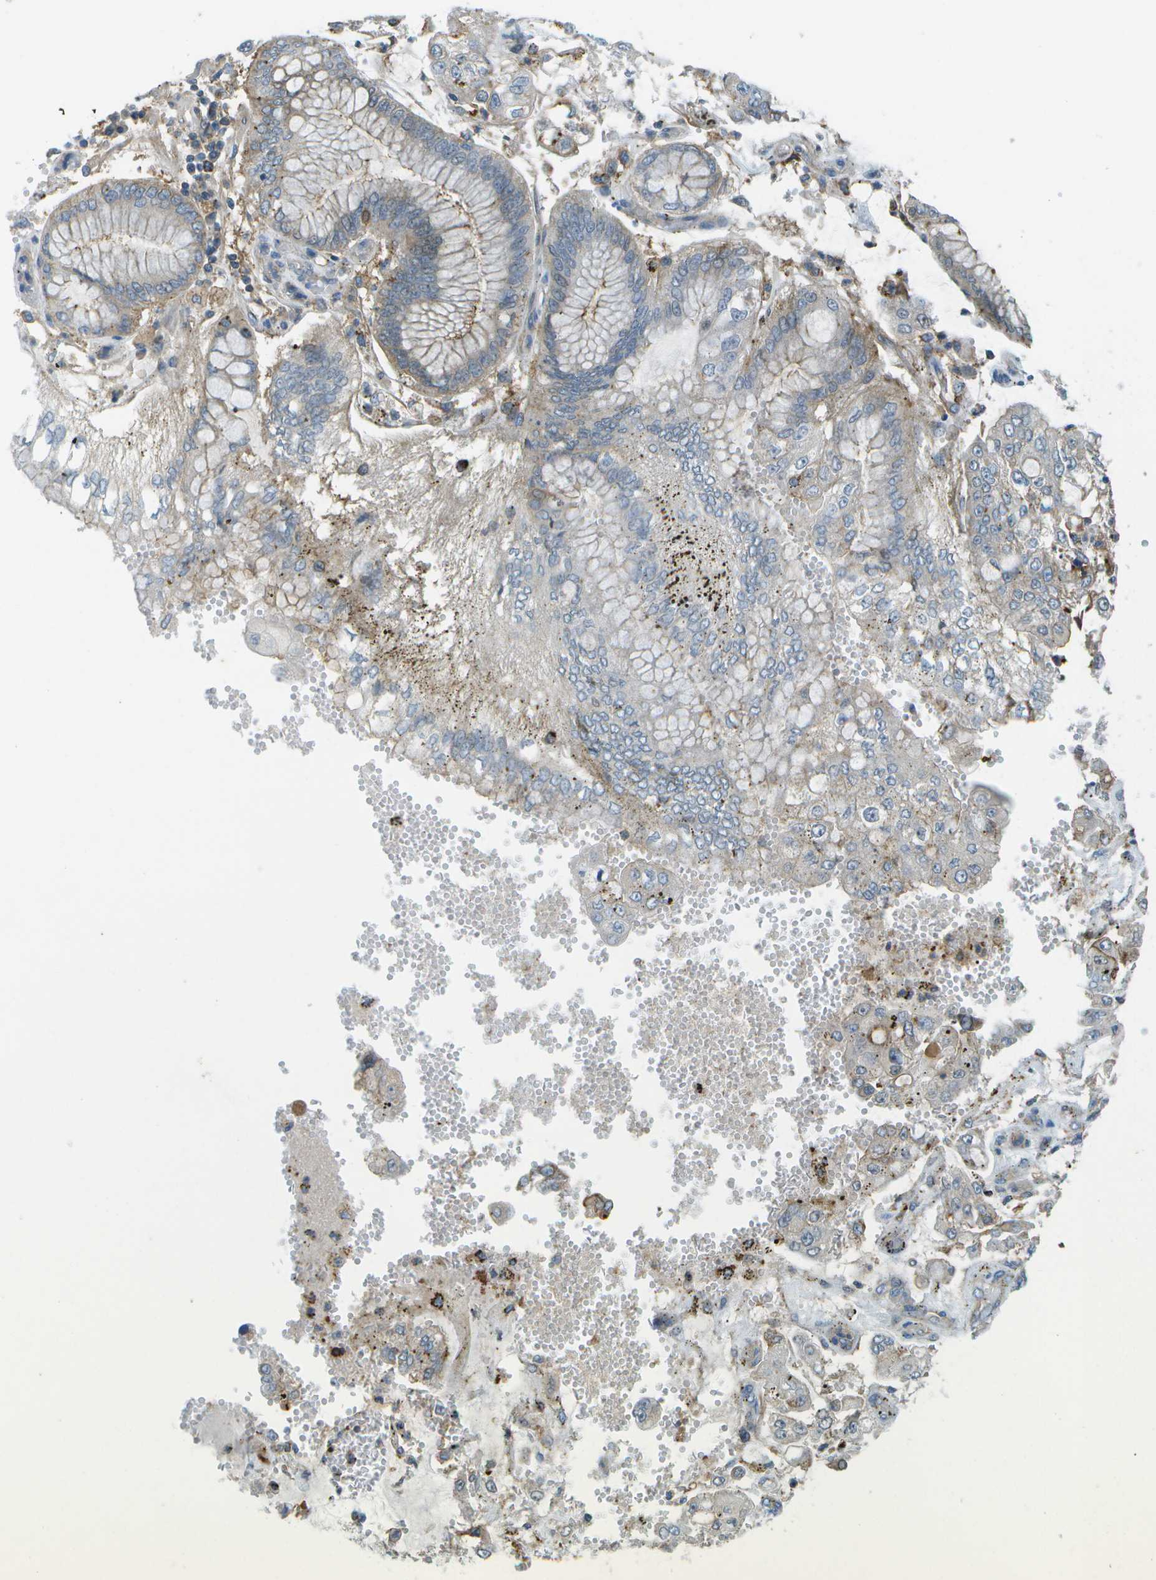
{"staining": {"intensity": "weak", "quantity": "25%-75%", "location": "cytoplasmic/membranous"}, "tissue": "stomach cancer", "cell_type": "Tumor cells", "image_type": "cancer", "snomed": [{"axis": "morphology", "description": "Adenocarcinoma, NOS"}, {"axis": "topography", "description": "Stomach"}], "caption": "Immunohistochemical staining of stomach cancer displays weak cytoplasmic/membranous protein expression in about 25%-75% of tumor cells.", "gene": "LRRC66", "patient": {"sex": "male", "age": 76}}